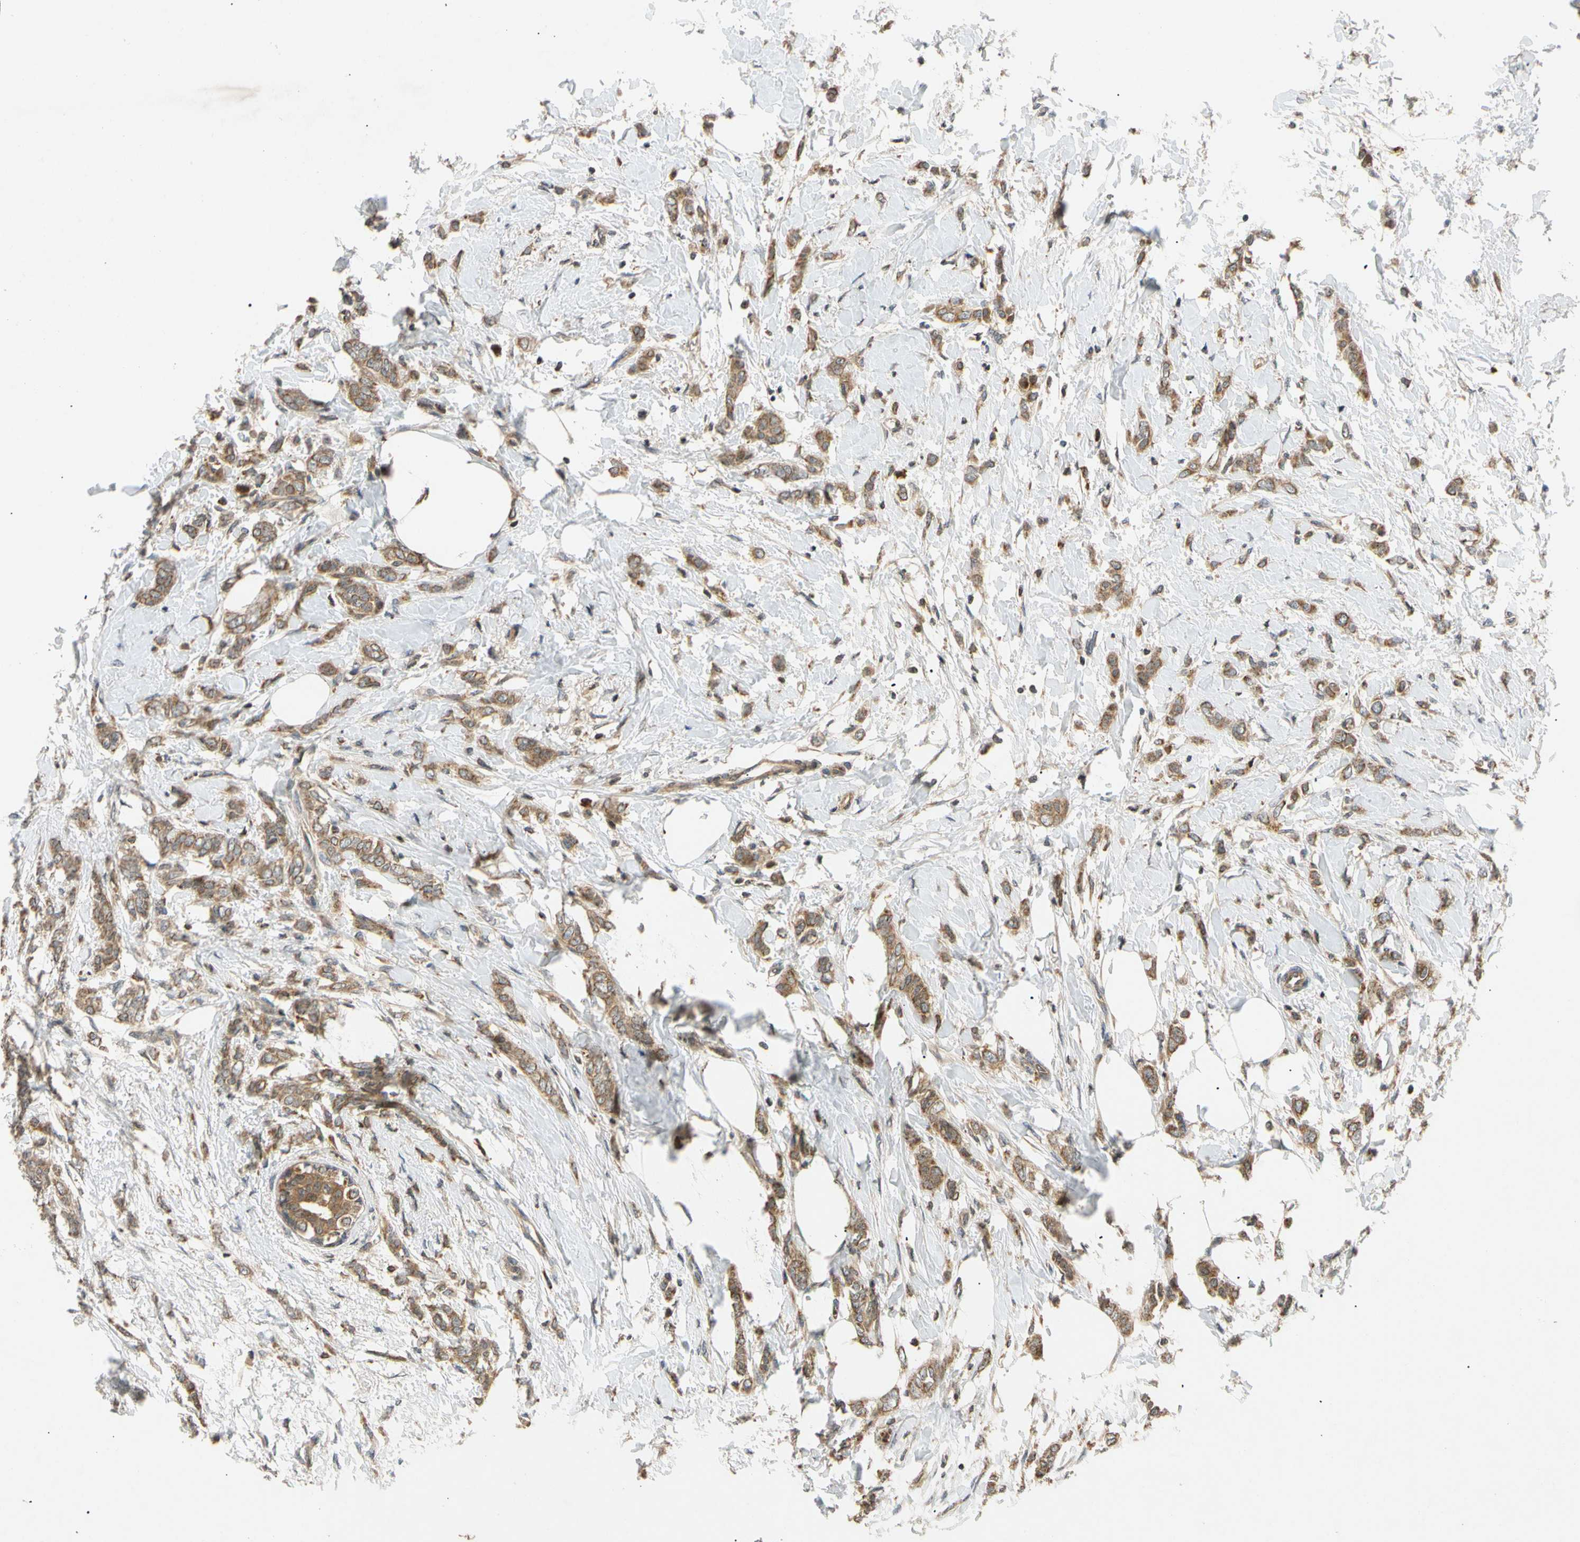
{"staining": {"intensity": "moderate", "quantity": ">75%", "location": "cytoplasmic/membranous"}, "tissue": "breast cancer", "cell_type": "Tumor cells", "image_type": "cancer", "snomed": [{"axis": "morphology", "description": "Lobular carcinoma, in situ"}, {"axis": "morphology", "description": "Lobular carcinoma"}, {"axis": "topography", "description": "Breast"}], "caption": "Human breast cancer (lobular carcinoma in situ) stained for a protein (brown) demonstrates moderate cytoplasmic/membranous positive expression in approximately >75% of tumor cells.", "gene": "MRPS22", "patient": {"sex": "female", "age": 41}}